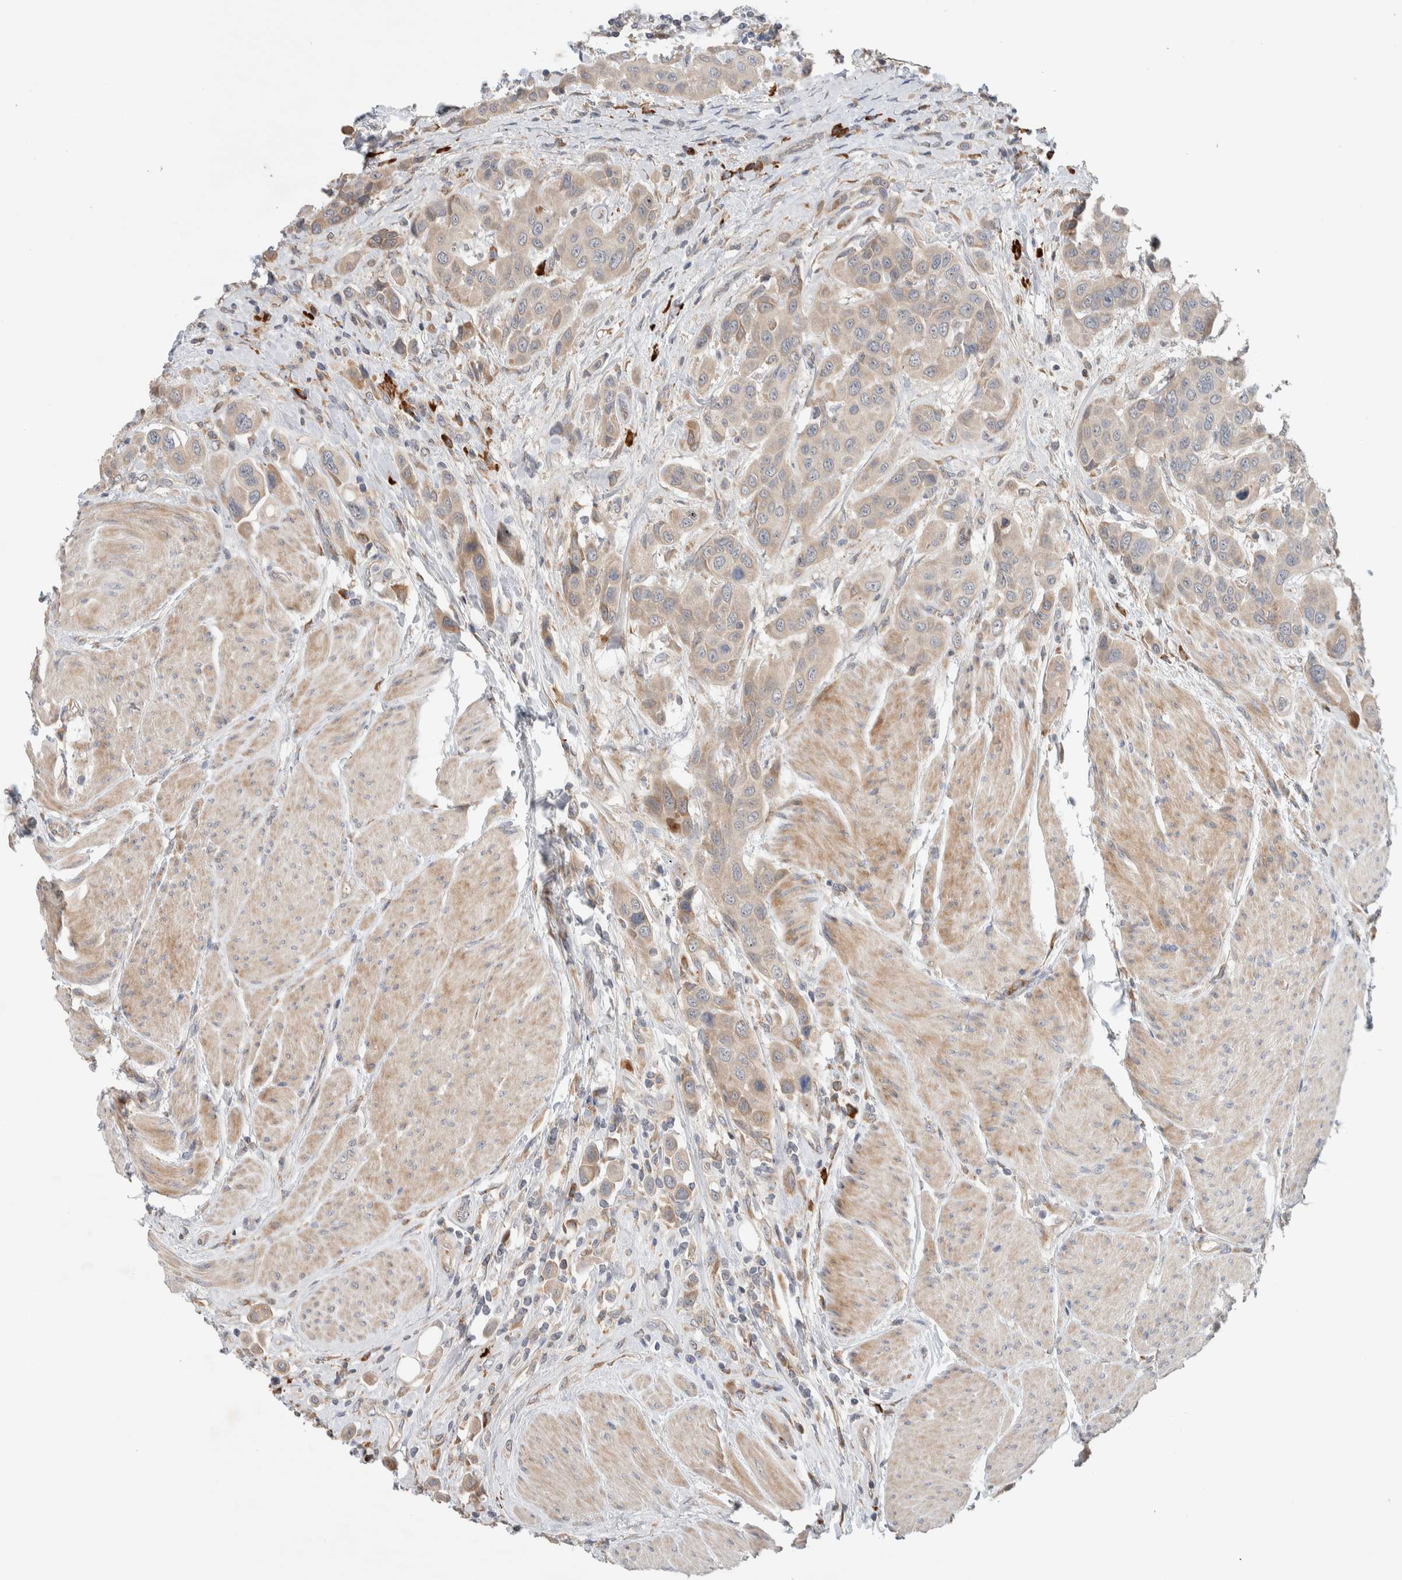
{"staining": {"intensity": "weak", "quantity": ">75%", "location": "cytoplasmic/membranous"}, "tissue": "urothelial cancer", "cell_type": "Tumor cells", "image_type": "cancer", "snomed": [{"axis": "morphology", "description": "Urothelial carcinoma, High grade"}, {"axis": "topography", "description": "Urinary bladder"}], "caption": "Immunohistochemical staining of human urothelial carcinoma (high-grade) displays low levels of weak cytoplasmic/membranous staining in about >75% of tumor cells. Ihc stains the protein of interest in brown and the nuclei are stained blue.", "gene": "ADCY8", "patient": {"sex": "male", "age": 50}}